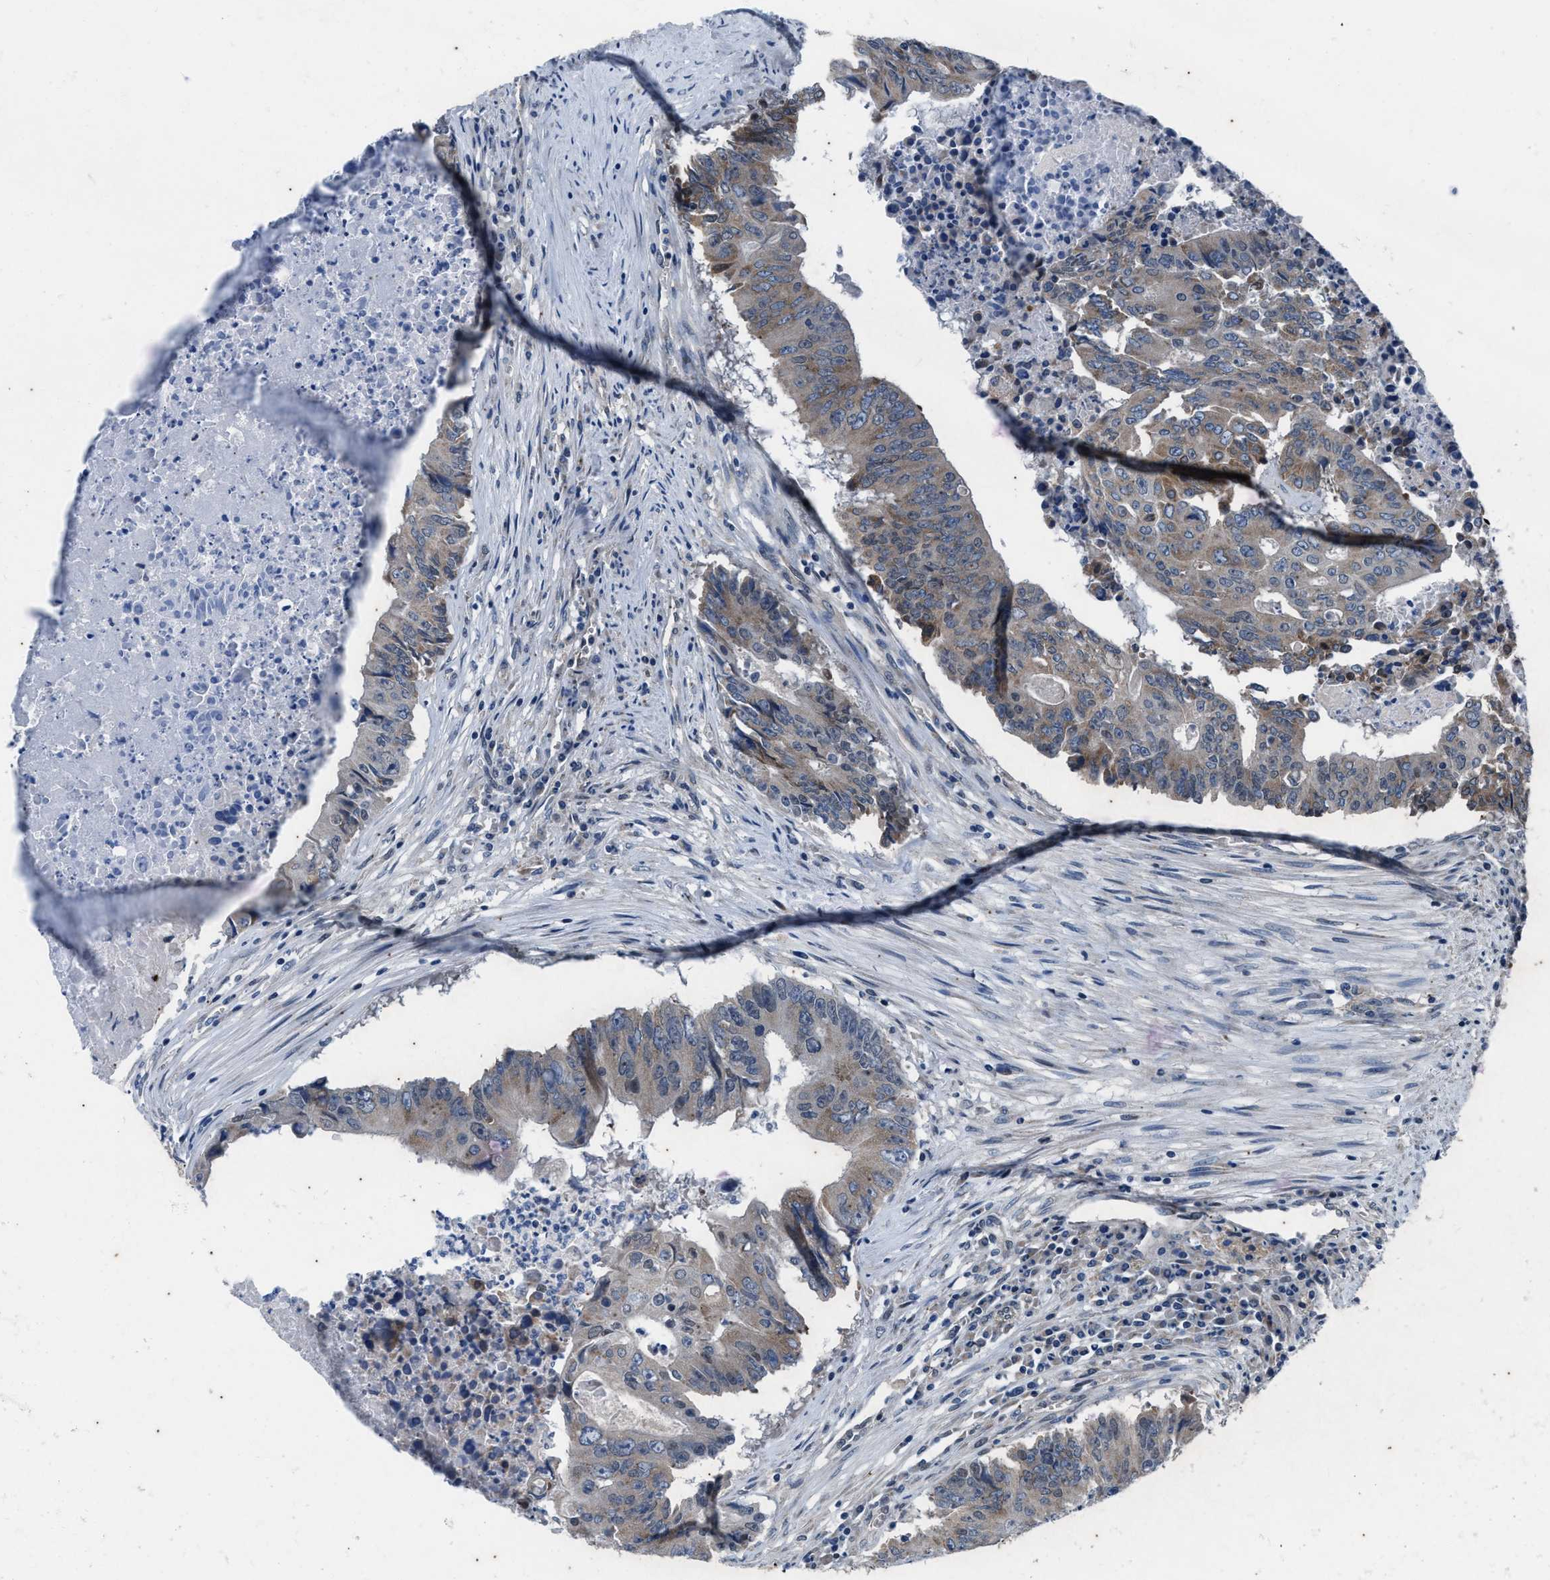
{"staining": {"intensity": "weak", "quantity": "<25%", "location": "cytoplasmic/membranous"}, "tissue": "colorectal cancer", "cell_type": "Tumor cells", "image_type": "cancer", "snomed": [{"axis": "morphology", "description": "Adenocarcinoma, NOS"}, {"axis": "topography", "description": "Colon"}], "caption": "Histopathology image shows no significant protein staining in tumor cells of colorectal cancer.", "gene": "KIF24", "patient": {"sex": "male", "age": 87}}